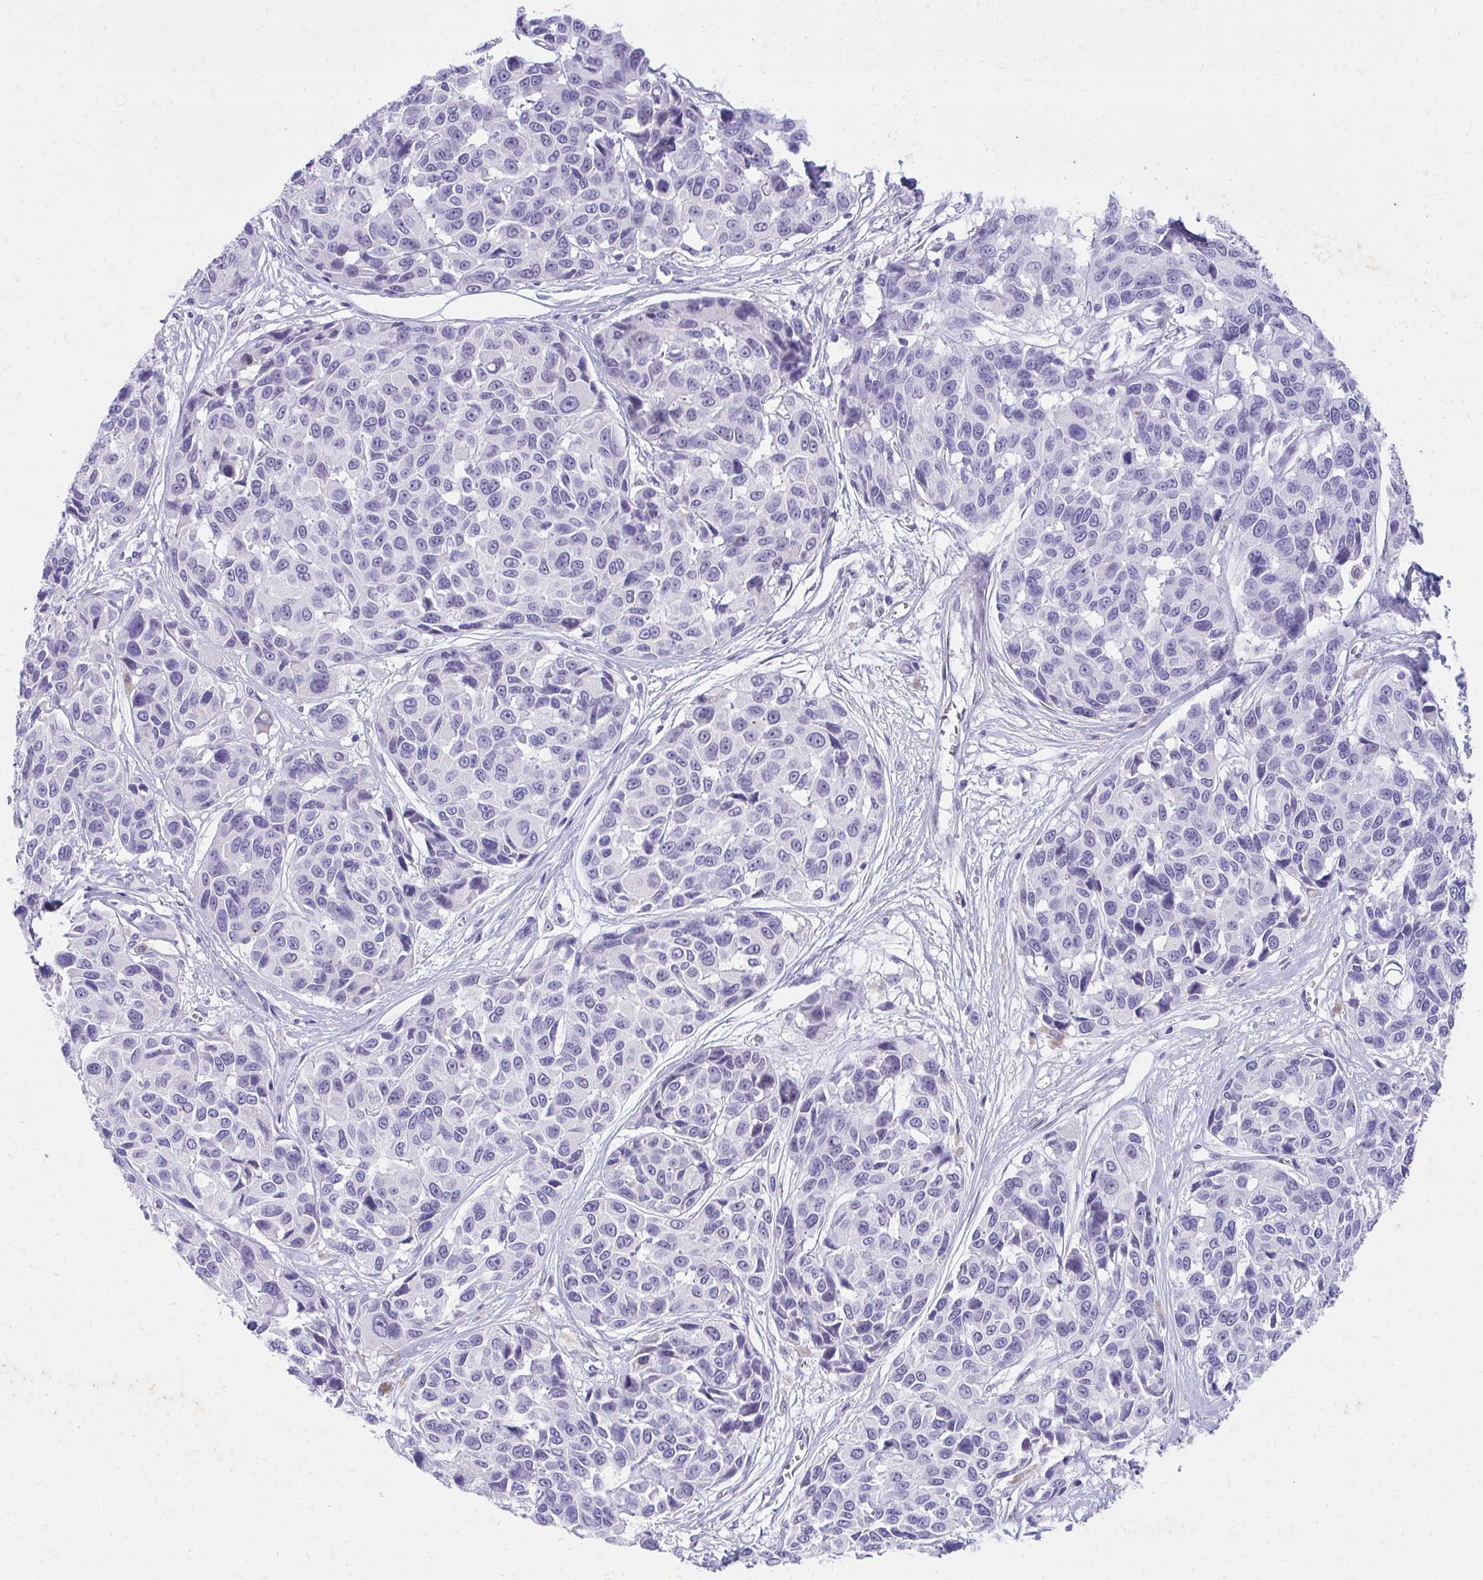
{"staining": {"intensity": "negative", "quantity": "none", "location": "none"}, "tissue": "melanoma", "cell_type": "Tumor cells", "image_type": "cancer", "snomed": [{"axis": "morphology", "description": "Malignant melanoma, NOS"}, {"axis": "topography", "description": "Skin"}], "caption": "Human melanoma stained for a protein using immunohistochemistry demonstrates no positivity in tumor cells.", "gene": "KLK1", "patient": {"sex": "female", "age": 66}}